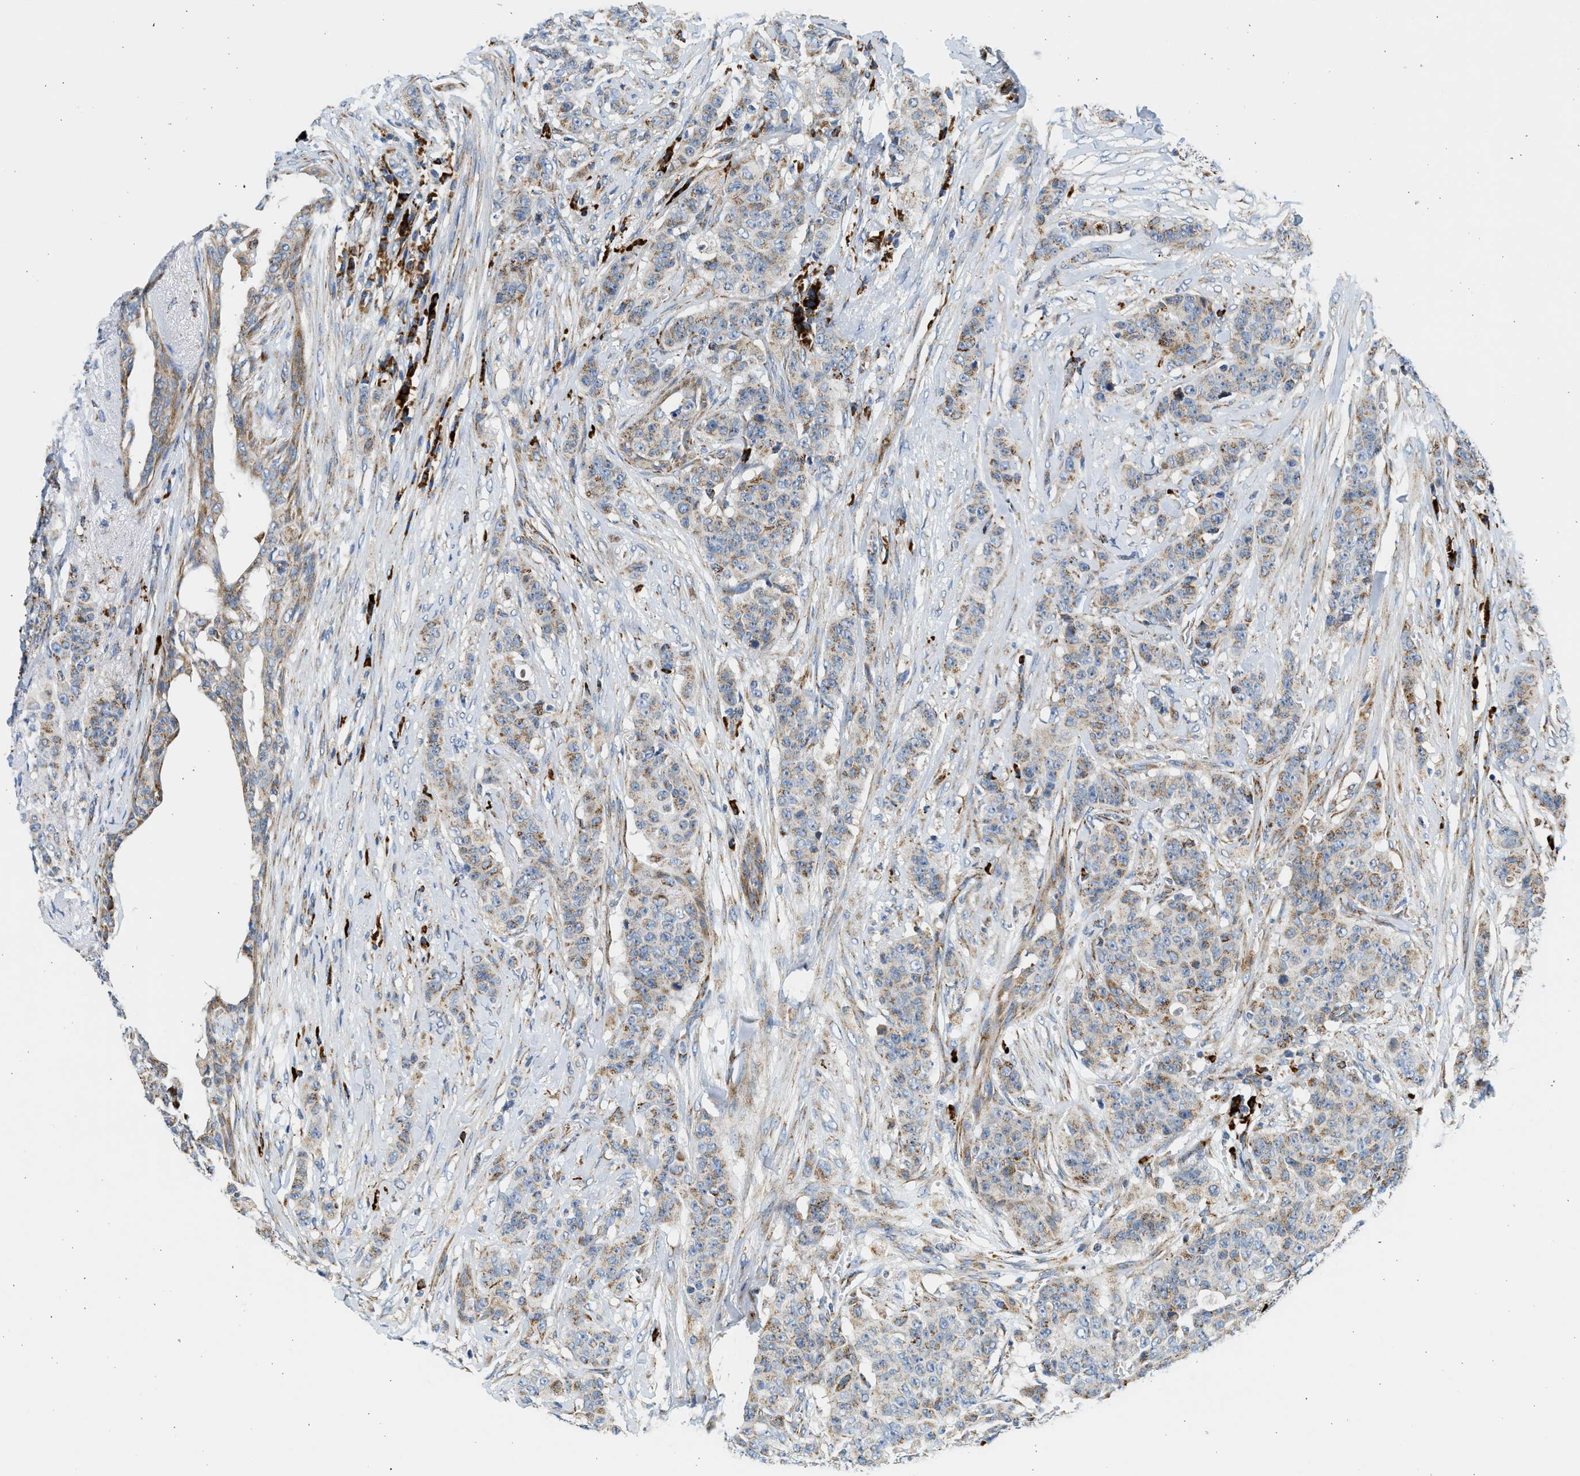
{"staining": {"intensity": "moderate", "quantity": "25%-75%", "location": "cytoplasmic/membranous"}, "tissue": "breast cancer", "cell_type": "Tumor cells", "image_type": "cancer", "snomed": [{"axis": "morphology", "description": "Normal tissue, NOS"}, {"axis": "morphology", "description": "Duct carcinoma"}, {"axis": "topography", "description": "Breast"}], "caption": "Breast cancer stained with a protein marker shows moderate staining in tumor cells.", "gene": "KCNMB3", "patient": {"sex": "female", "age": 40}}